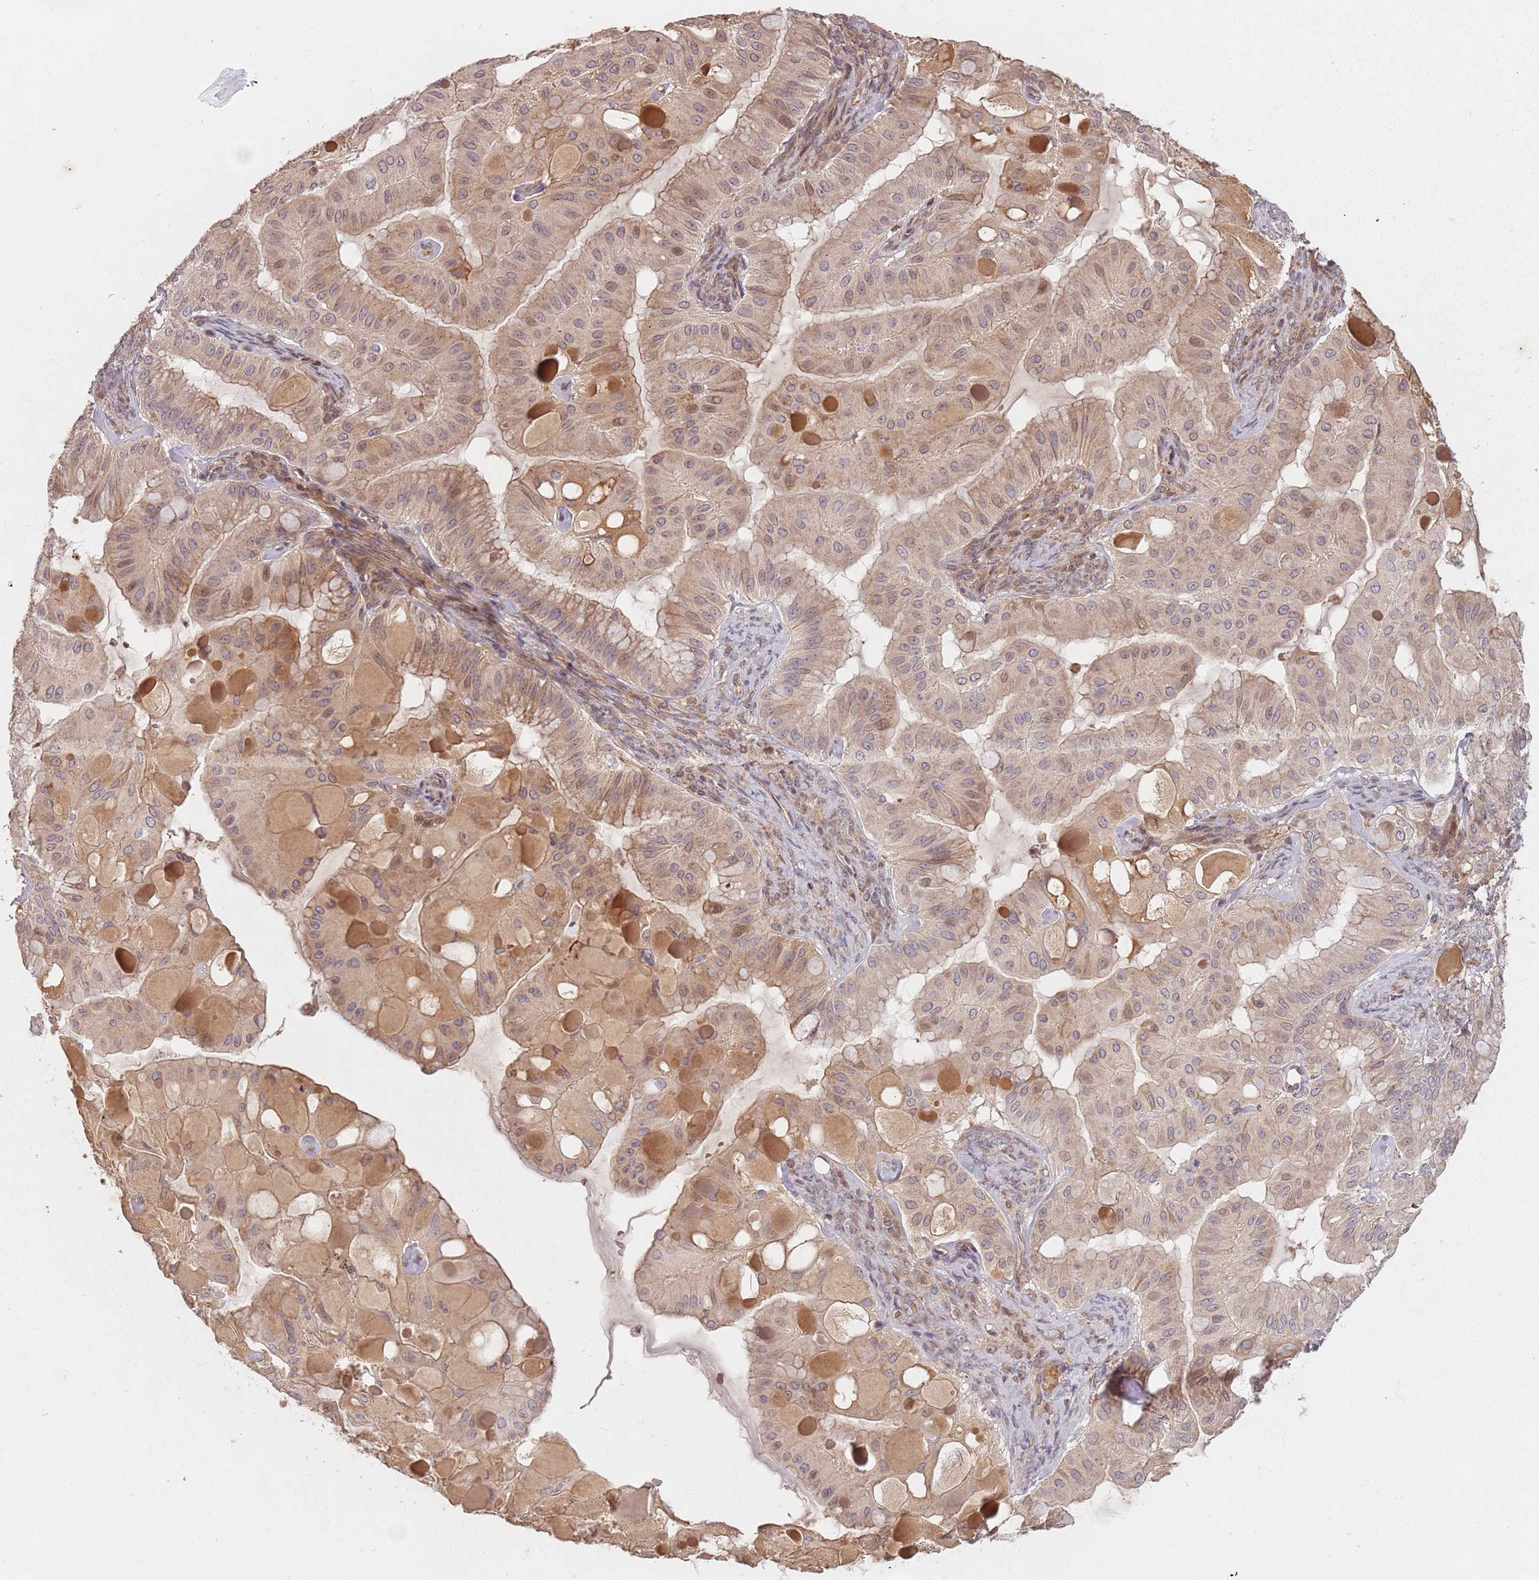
{"staining": {"intensity": "weak", "quantity": "25%-75%", "location": "cytoplasmic/membranous,nuclear"}, "tissue": "ovarian cancer", "cell_type": "Tumor cells", "image_type": "cancer", "snomed": [{"axis": "morphology", "description": "Cystadenocarcinoma, mucinous, NOS"}, {"axis": "topography", "description": "Ovary"}], "caption": "Immunohistochemistry photomicrograph of neoplastic tissue: ovarian mucinous cystadenocarcinoma stained using immunohistochemistry shows low levels of weak protein expression localized specifically in the cytoplasmic/membranous and nuclear of tumor cells, appearing as a cytoplasmic/membranous and nuclear brown color.", "gene": "GPR180", "patient": {"sex": "female", "age": 61}}